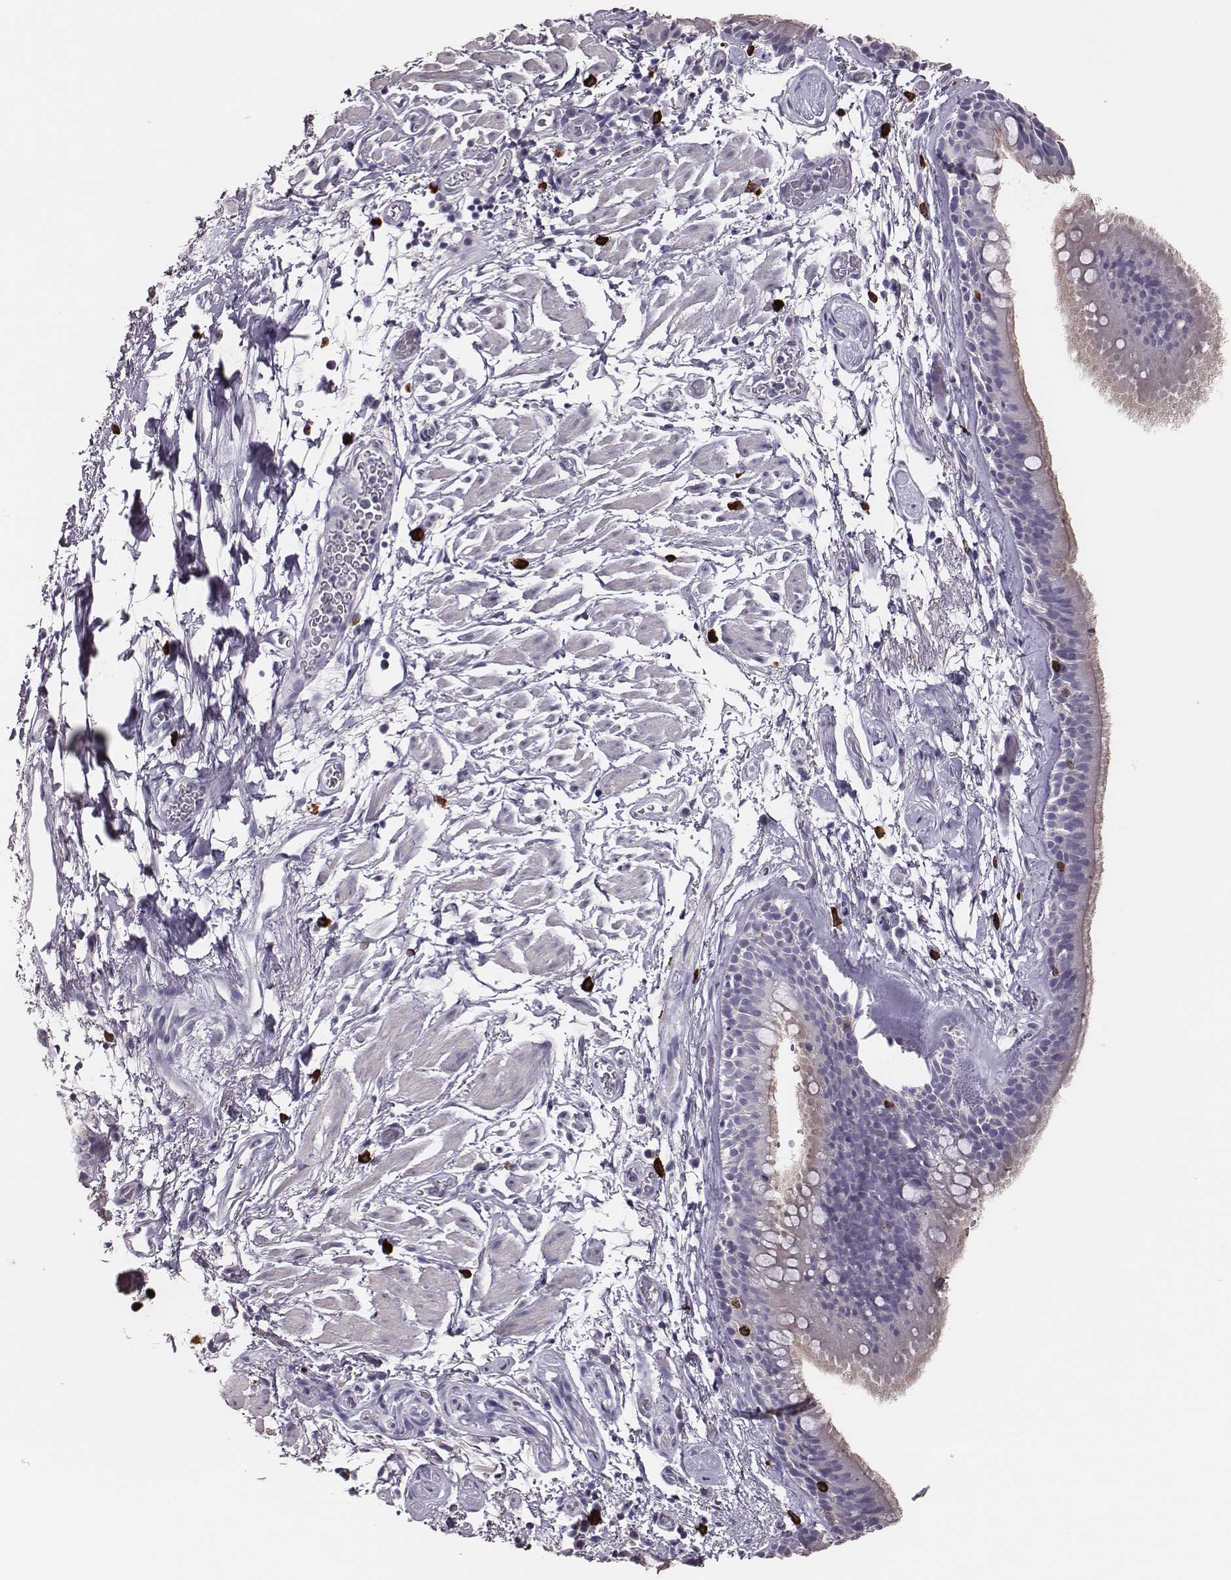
{"staining": {"intensity": "negative", "quantity": "none", "location": "none"}, "tissue": "bronchus", "cell_type": "Respiratory epithelial cells", "image_type": "normal", "snomed": [{"axis": "morphology", "description": "Normal tissue, NOS"}, {"axis": "topography", "description": "Cartilage tissue"}, {"axis": "topography", "description": "Bronchus"}], "caption": "Image shows no significant protein expression in respiratory epithelial cells of benign bronchus. (DAB (3,3'-diaminobenzidine) IHC with hematoxylin counter stain).", "gene": "P2RY10", "patient": {"sex": "male", "age": 58}}